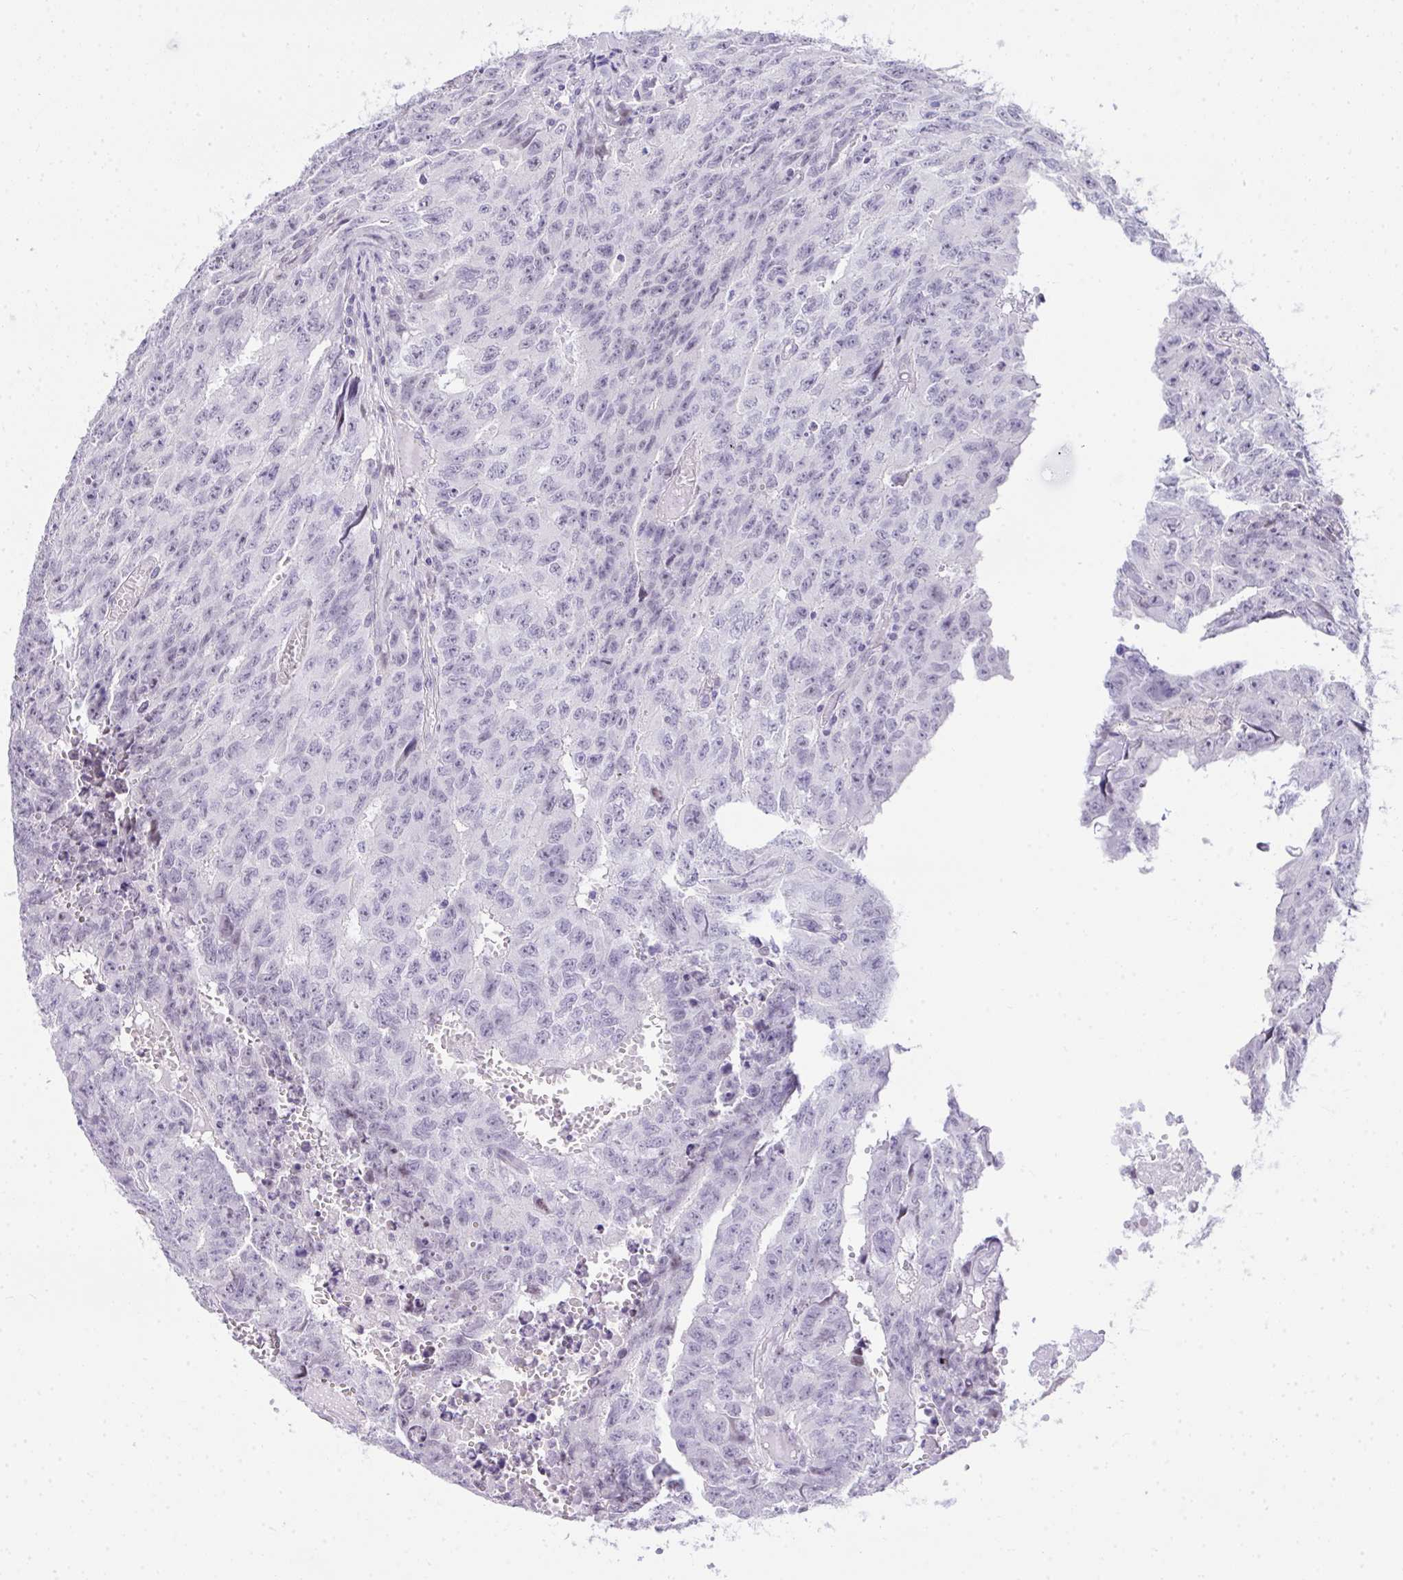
{"staining": {"intensity": "negative", "quantity": "none", "location": "none"}, "tissue": "testis cancer", "cell_type": "Tumor cells", "image_type": "cancer", "snomed": [{"axis": "morphology", "description": "Carcinoma, Embryonal, NOS"}, {"axis": "morphology", "description": "Teratoma, malignant, NOS"}, {"axis": "topography", "description": "Testis"}], "caption": "DAB immunohistochemical staining of human teratoma (malignant) (testis) reveals no significant staining in tumor cells. Nuclei are stained in blue.", "gene": "EID3", "patient": {"sex": "male", "age": 24}}